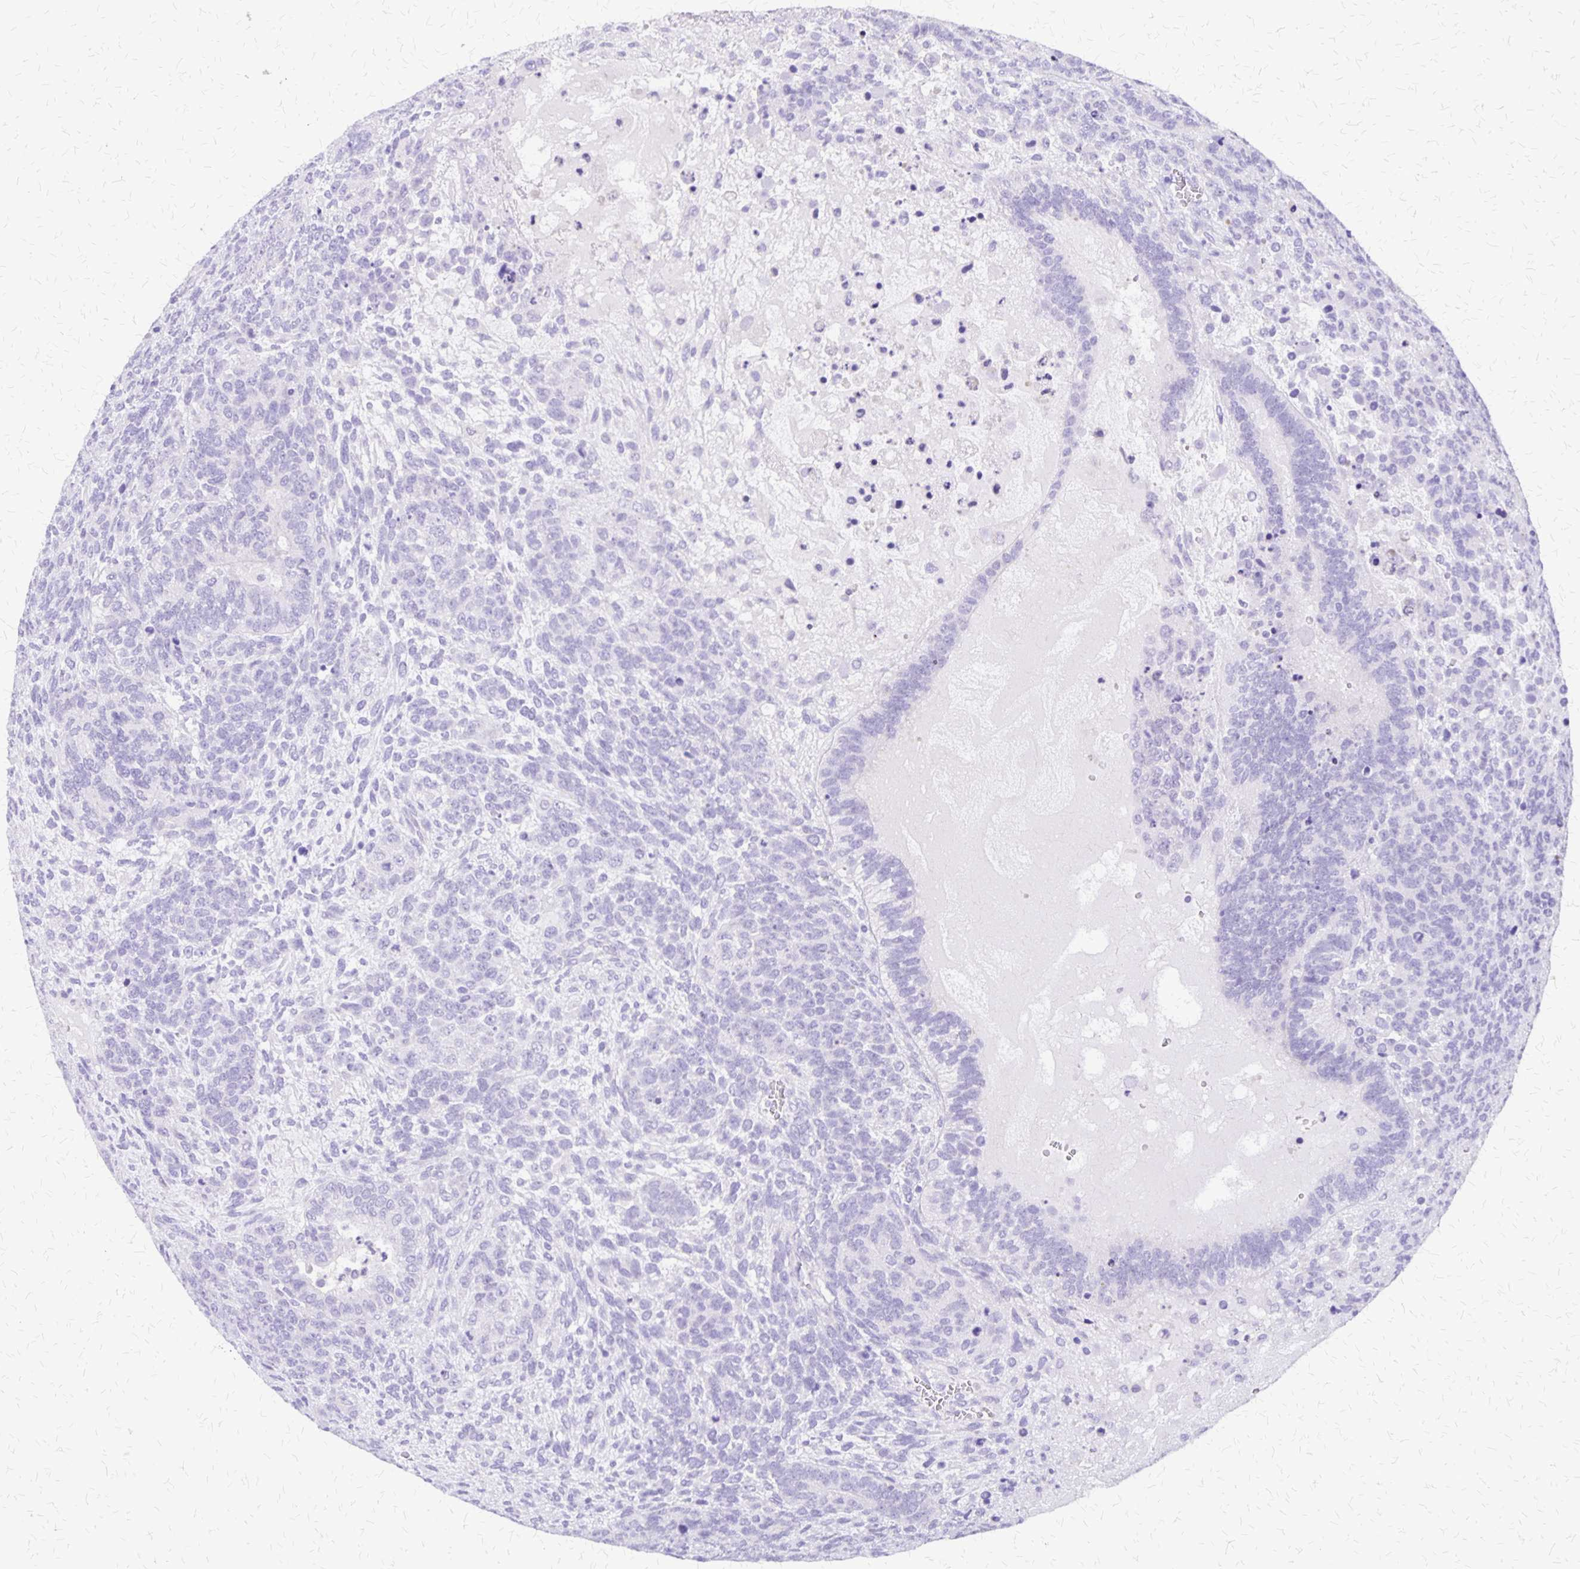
{"staining": {"intensity": "negative", "quantity": "none", "location": "none"}, "tissue": "testis cancer", "cell_type": "Tumor cells", "image_type": "cancer", "snomed": [{"axis": "morphology", "description": "Normal tissue, NOS"}, {"axis": "morphology", "description": "Carcinoma, Embryonal, NOS"}, {"axis": "topography", "description": "Testis"}, {"axis": "topography", "description": "Epididymis"}], "caption": "Tumor cells show no significant expression in testis cancer (embryonal carcinoma).", "gene": "SI", "patient": {"sex": "male", "age": 23}}